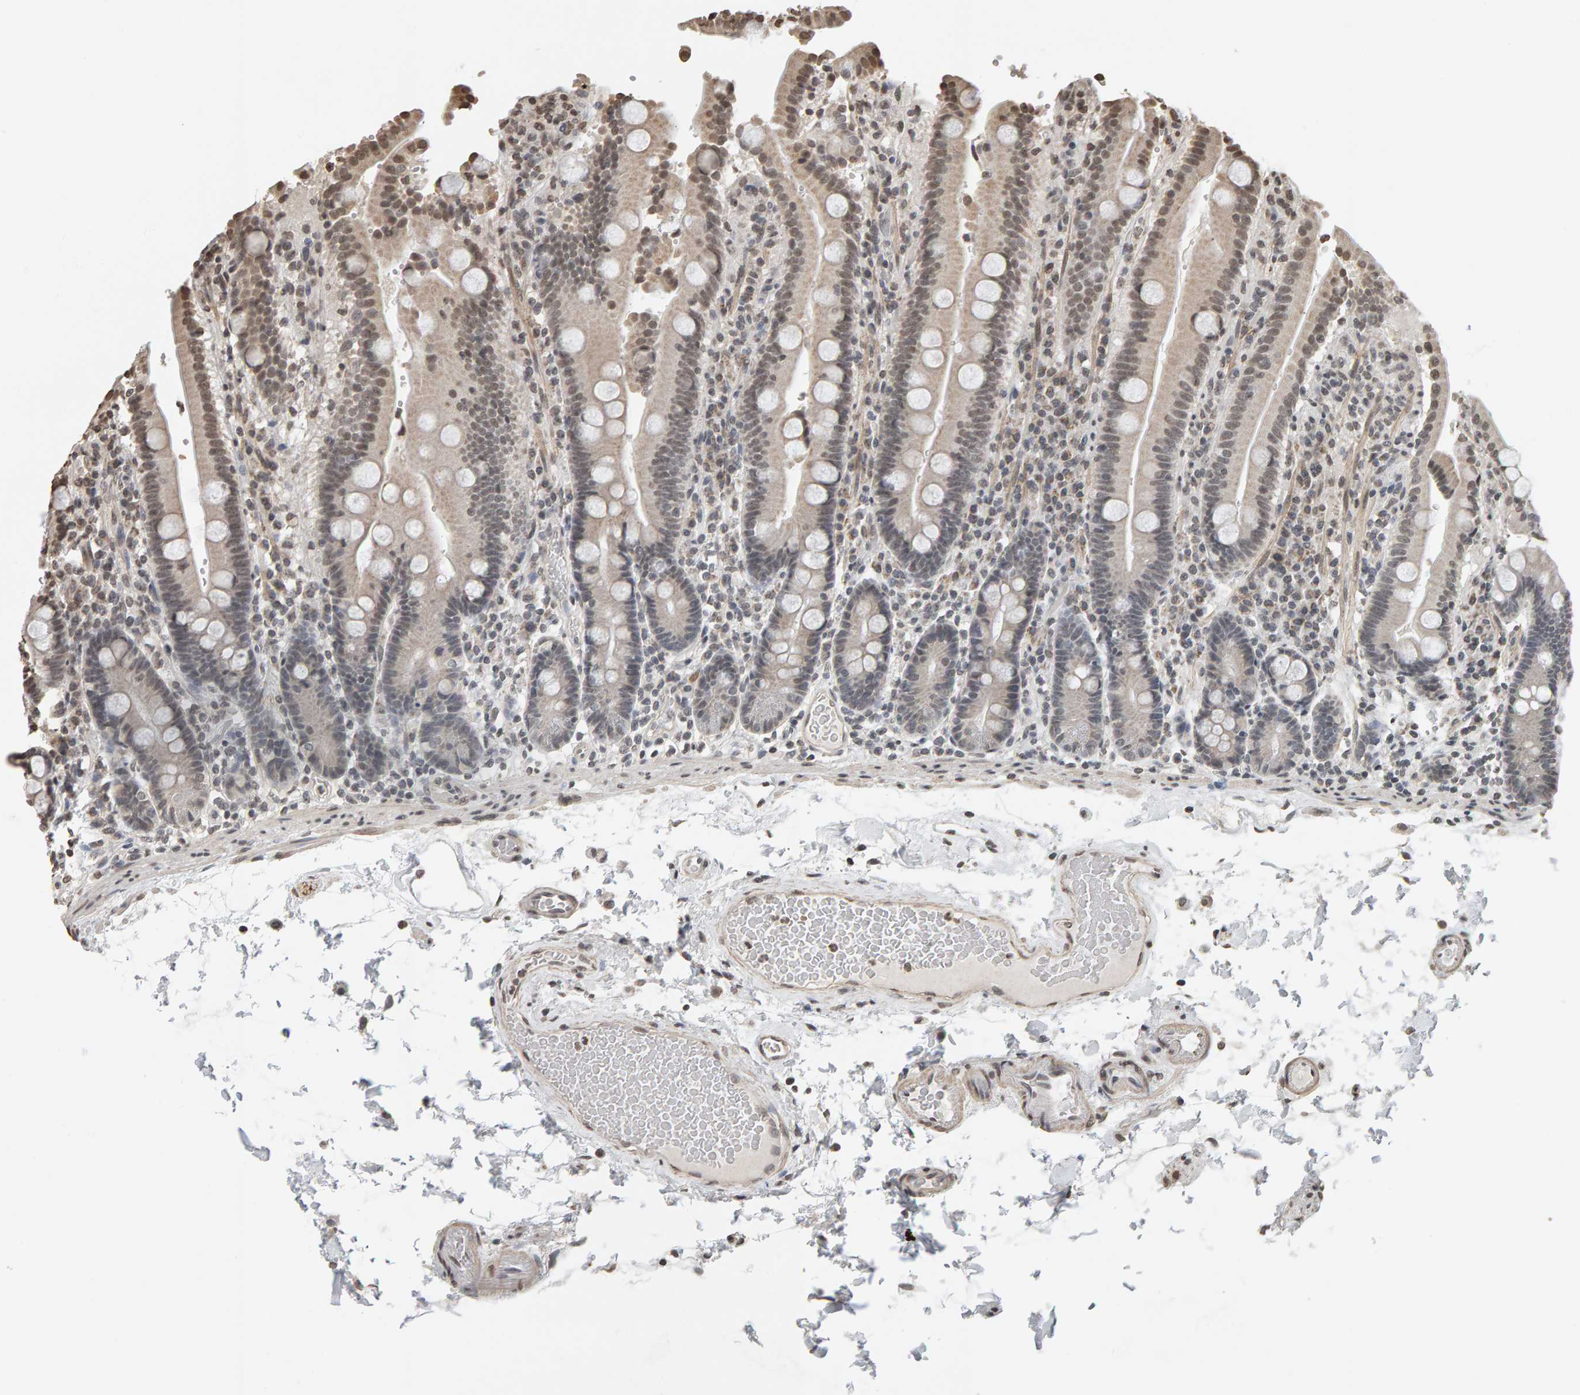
{"staining": {"intensity": "weak", "quantity": "25%-75%", "location": "nuclear"}, "tissue": "duodenum", "cell_type": "Glandular cells", "image_type": "normal", "snomed": [{"axis": "morphology", "description": "Normal tissue, NOS"}, {"axis": "topography", "description": "Small intestine, NOS"}], "caption": "High-magnification brightfield microscopy of normal duodenum stained with DAB (brown) and counterstained with hematoxylin (blue). glandular cells exhibit weak nuclear expression is present in approximately25%-75% of cells. (DAB IHC with brightfield microscopy, high magnification).", "gene": "AFF4", "patient": {"sex": "female", "age": 71}}